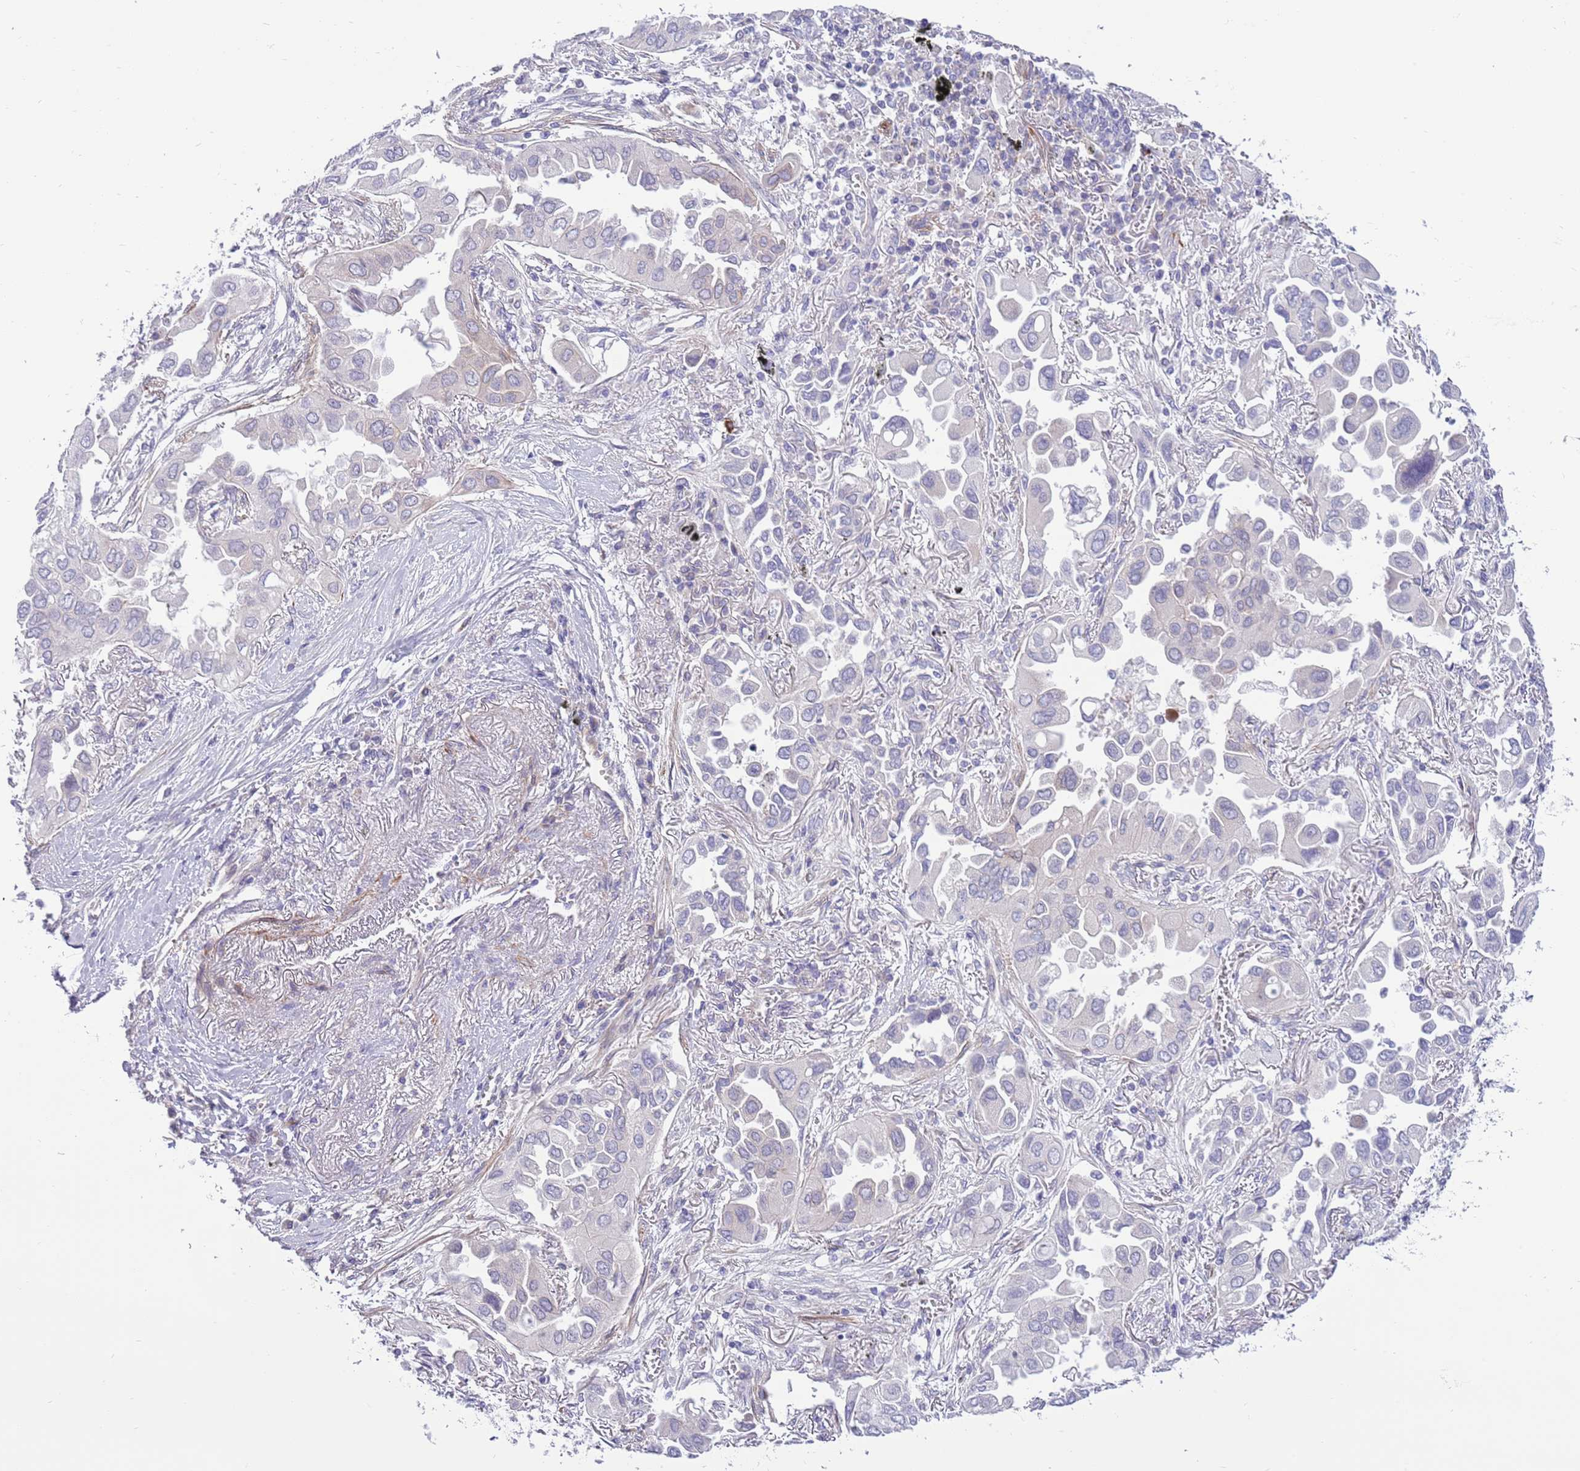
{"staining": {"intensity": "negative", "quantity": "none", "location": "none"}, "tissue": "lung cancer", "cell_type": "Tumor cells", "image_type": "cancer", "snomed": [{"axis": "morphology", "description": "Adenocarcinoma, NOS"}, {"axis": "topography", "description": "Lung"}], "caption": "Tumor cells are negative for protein expression in human lung adenocarcinoma.", "gene": "ZC4H2", "patient": {"sex": "female", "age": 76}}